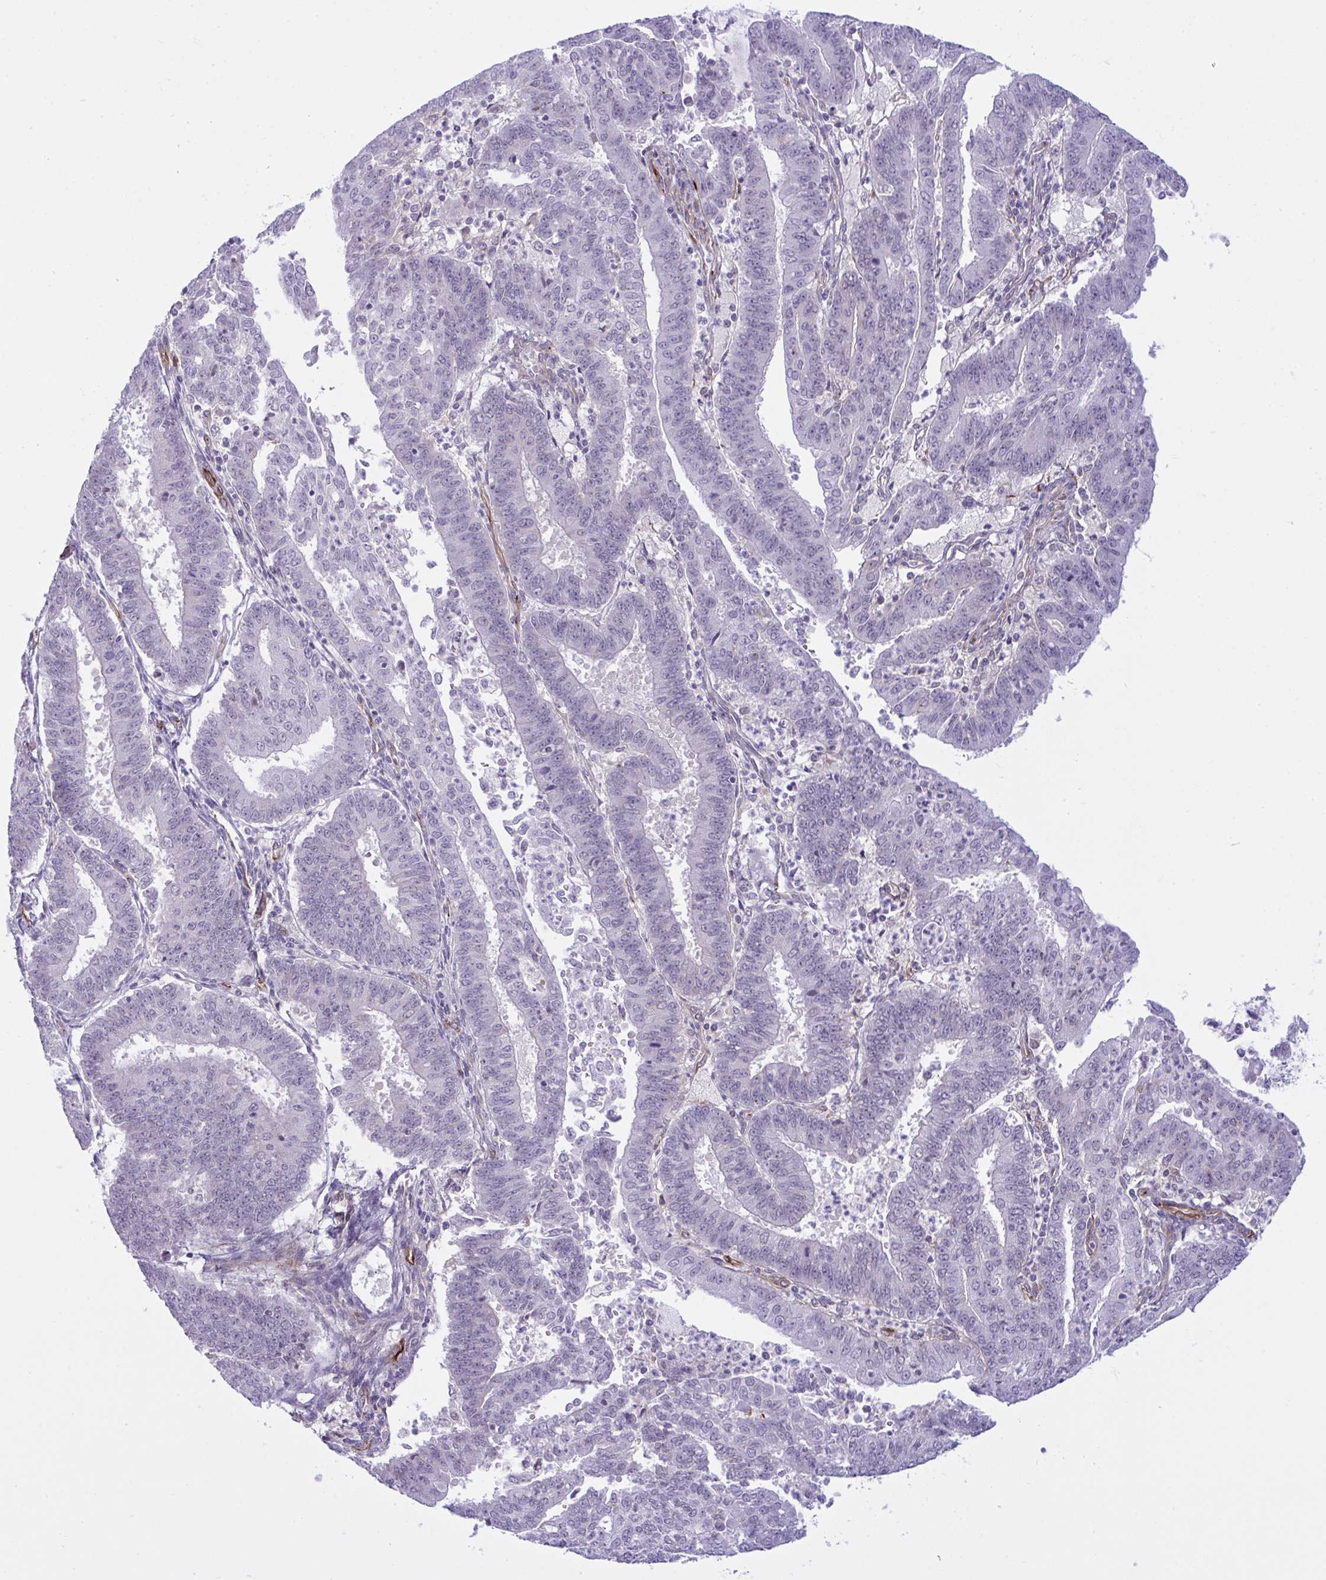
{"staining": {"intensity": "moderate", "quantity": "<25%", "location": "cytoplasmic/membranous"}, "tissue": "endometrial cancer", "cell_type": "Tumor cells", "image_type": "cancer", "snomed": [{"axis": "morphology", "description": "Adenocarcinoma, NOS"}, {"axis": "topography", "description": "Endometrium"}], "caption": "A low amount of moderate cytoplasmic/membranous positivity is present in approximately <25% of tumor cells in endometrial cancer (adenocarcinoma) tissue.", "gene": "PRRT4", "patient": {"sex": "female", "age": 73}}